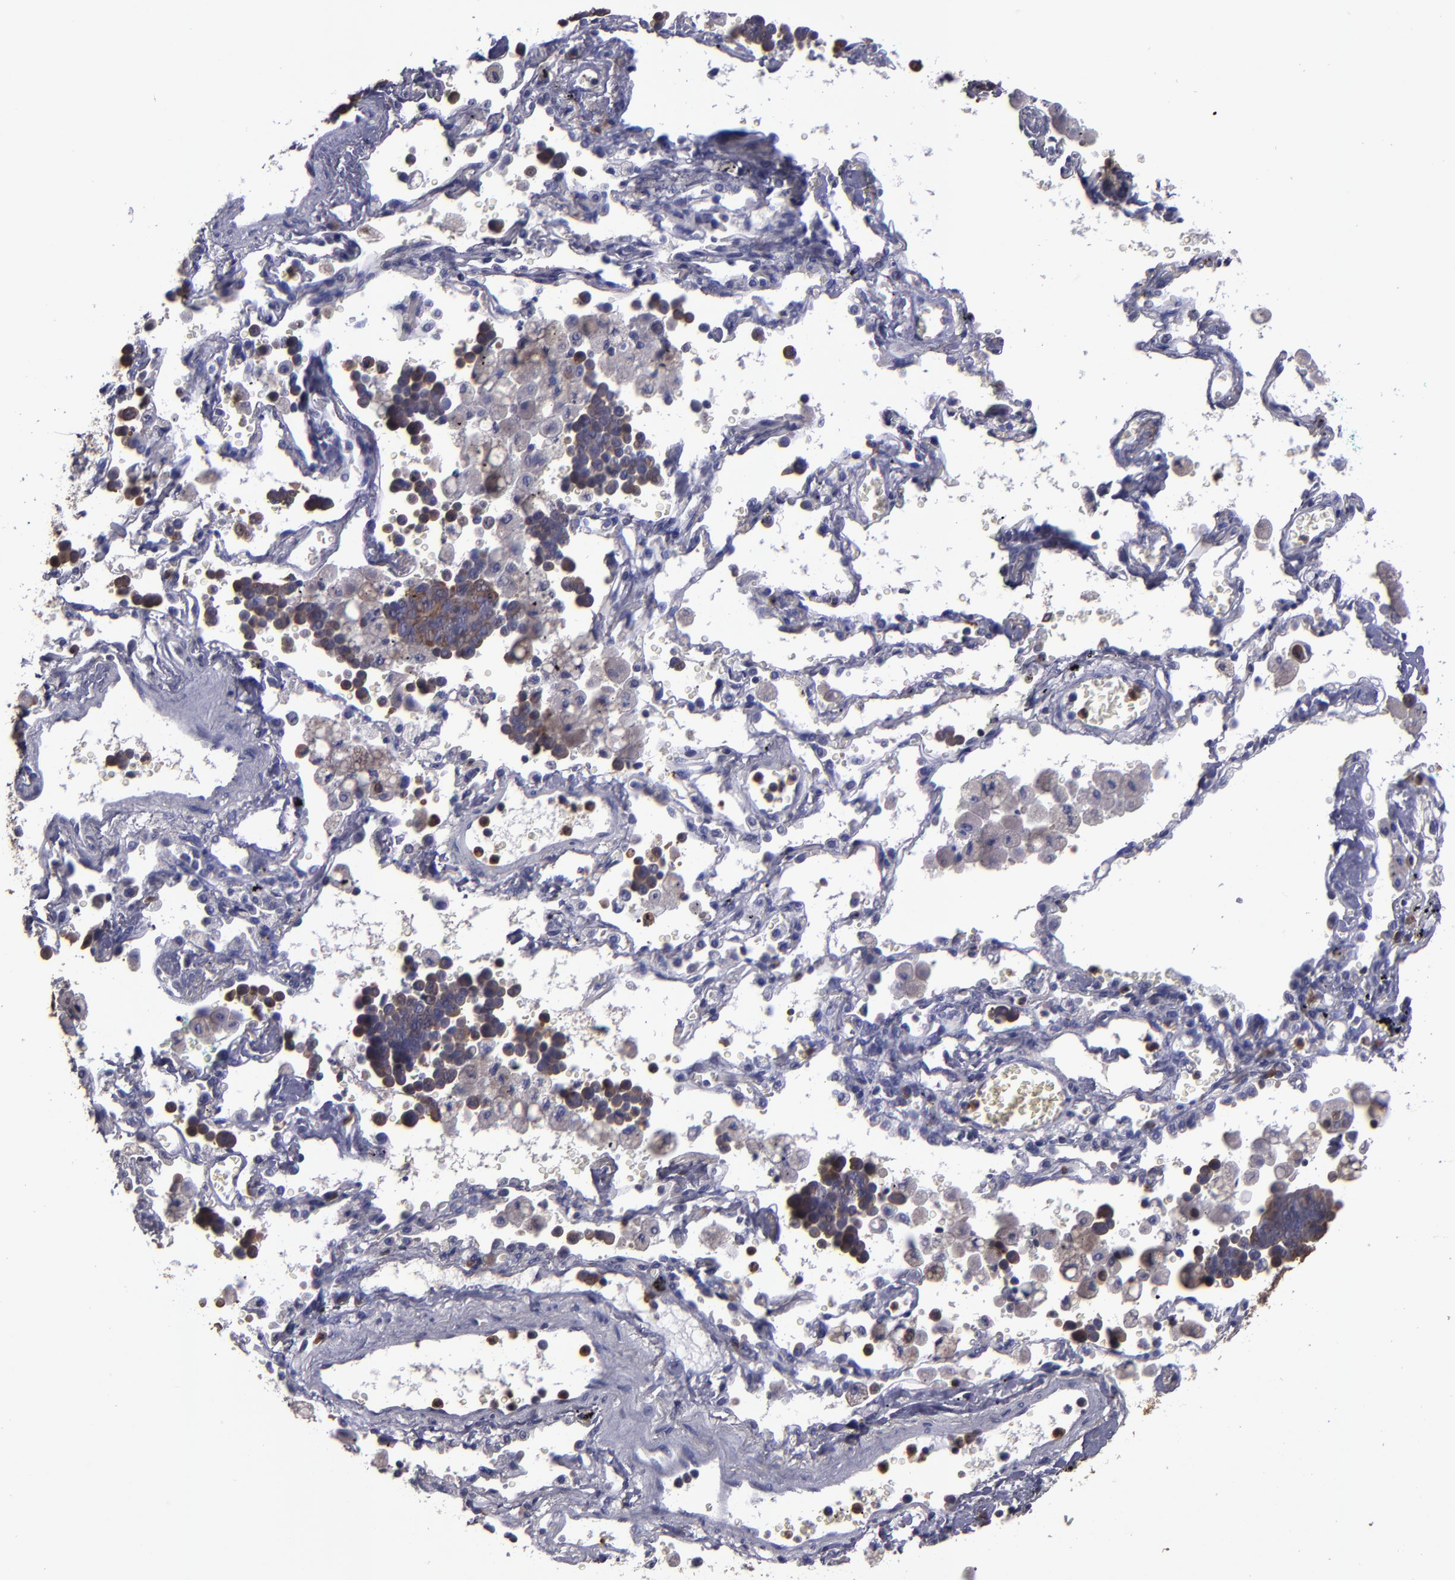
{"staining": {"intensity": "weak", "quantity": "25%-75%", "location": "cytoplasmic/membranous"}, "tissue": "lung cancer", "cell_type": "Tumor cells", "image_type": "cancer", "snomed": [{"axis": "morphology", "description": "Neoplasm, malignant, NOS"}, {"axis": "topography", "description": "Lung"}], "caption": "IHC staining of lung malignant neoplasm, which displays low levels of weak cytoplasmic/membranous expression in about 25%-75% of tumor cells indicating weak cytoplasmic/membranous protein positivity. The staining was performed using DAB (3,3'-diaminobenzidine) (brown) for protein detection and nuclei were counterstained in hematoxylin (blue).", "gene": "CARS1", "patient": {"sex": "female", "age": 58}}